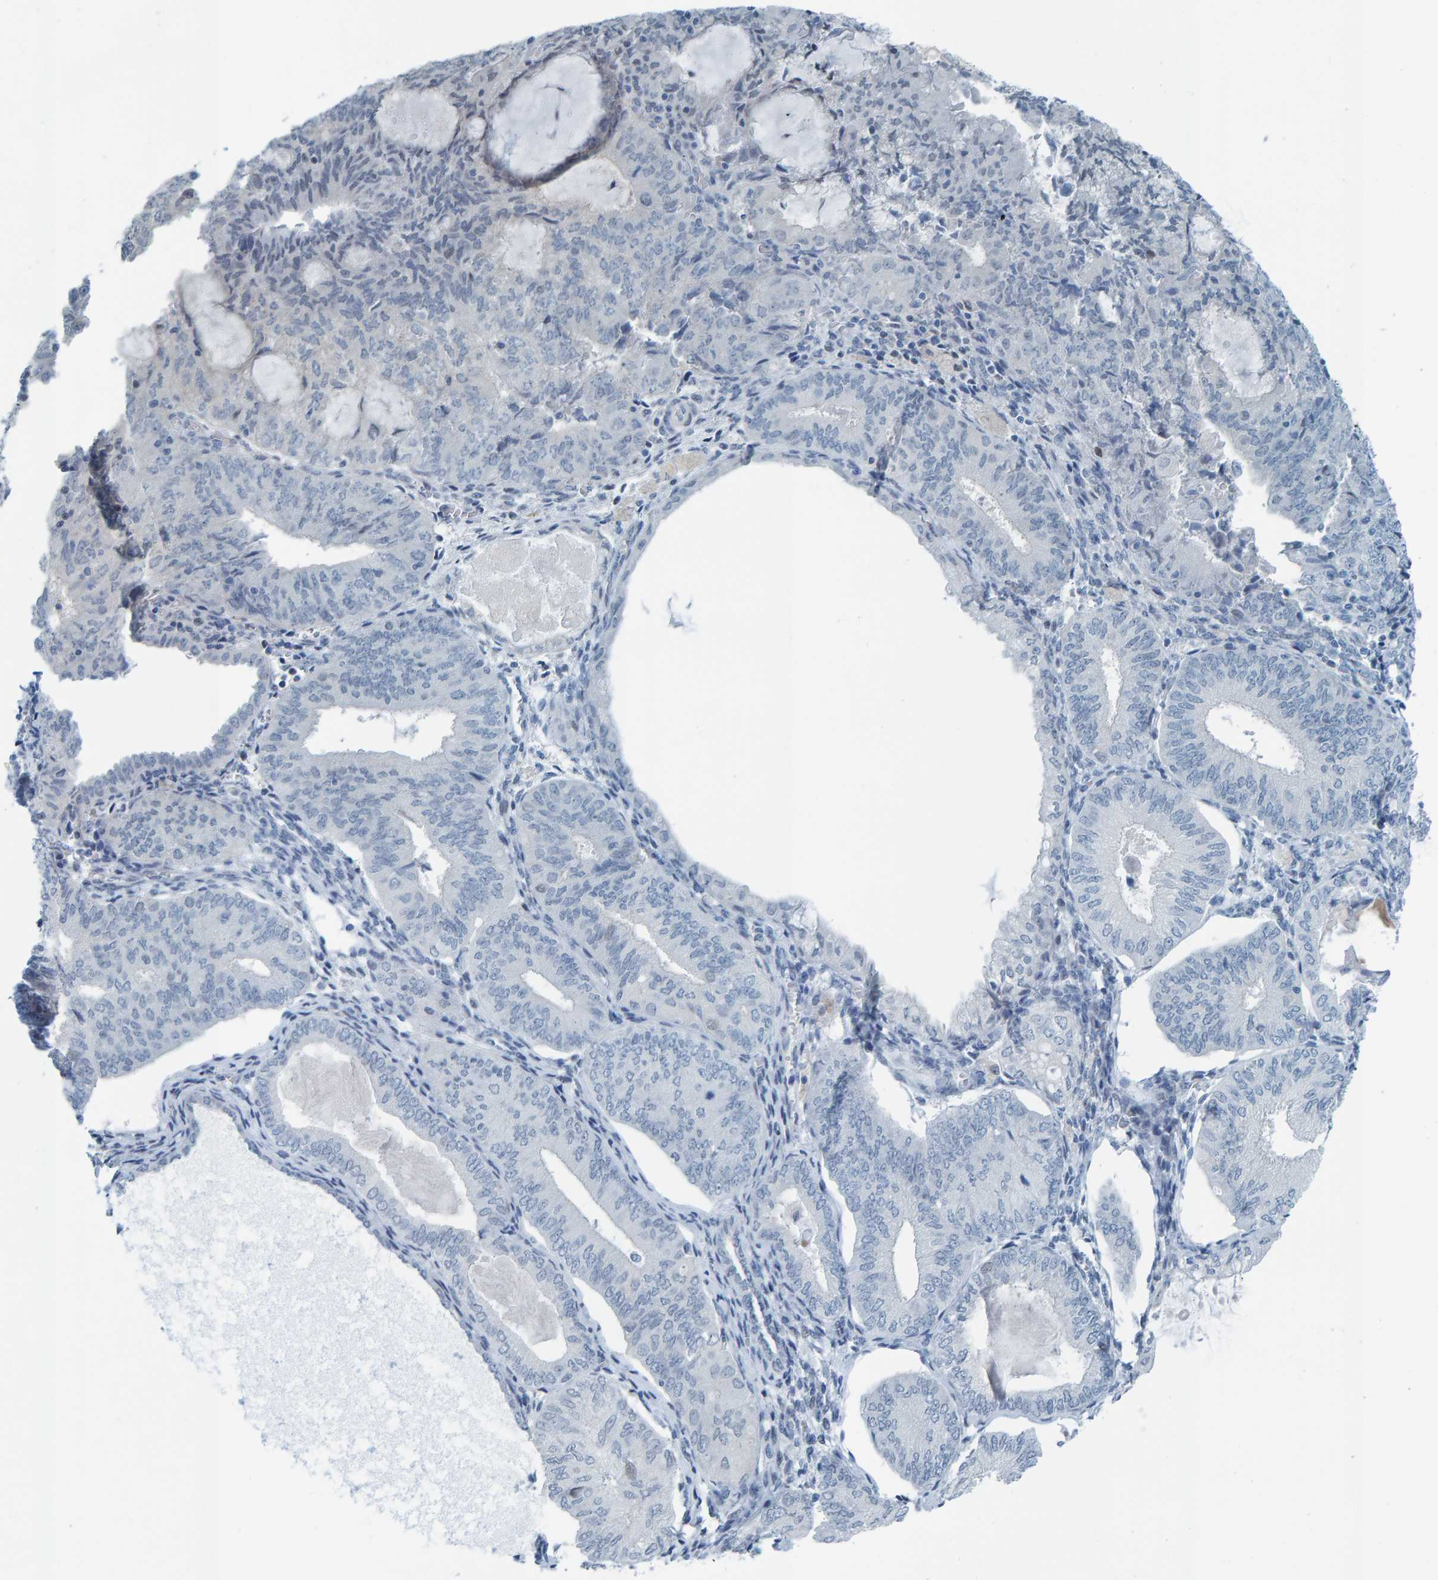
{"staining": {"intensity": "negative", "quantity": "none", "location": "none"}, "tissue": "endometrial cancer", "cell_type": "Tumor cells", "image_type": "cancer", "snomed": [{"axis": "morphology", "description": "Adenocarcinoma, NOS"}, {"axis": "topography", "description": "Endometrium"}], "caption": "A photomicrograph of endometrial cancer stained for a protein displays no brown staining in tumor cells.", "gene": "CNP", "patient": {"sex": "female", "age": 81}}